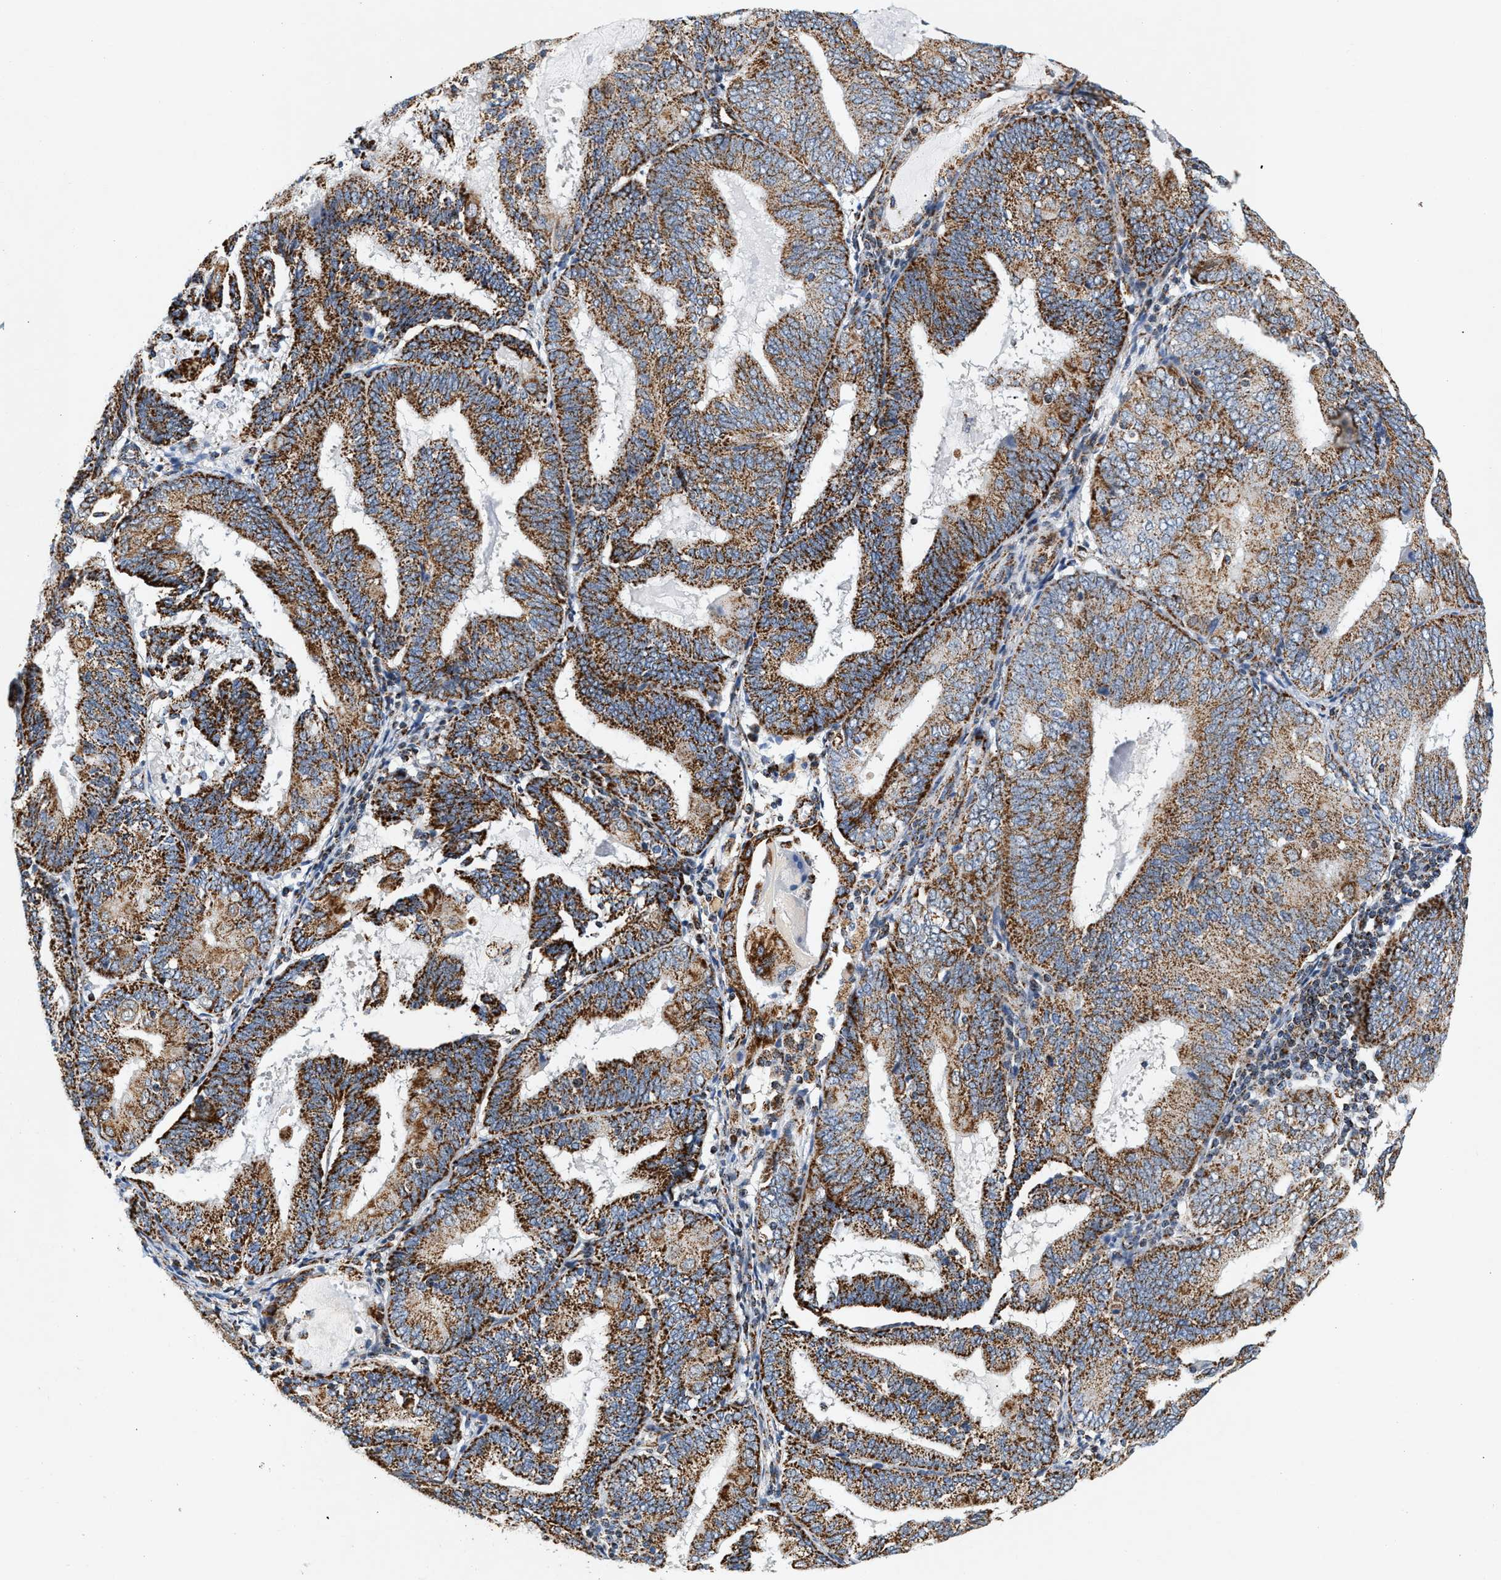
{"staining": {"intensity": "moderate", "quantity": ">75%", "location": "cytoplasmic/membranous"}, "tissue": "endometrial cancer", "cell_type": "Tumor cells", "image_type": "cancer", "snomed": [{"axis": "morphology", "description": "Adenocarcinoma, NOS"}, {"axis": "topography", "description": "Endometrium"}], "caption": "An image of endometrial cancer stained for a protein reveals moderate cytoplasmic/membranous brown staining in tumor cells.", "gene": "PDE1A", "patient": {"sex": "female", "age": 81}}